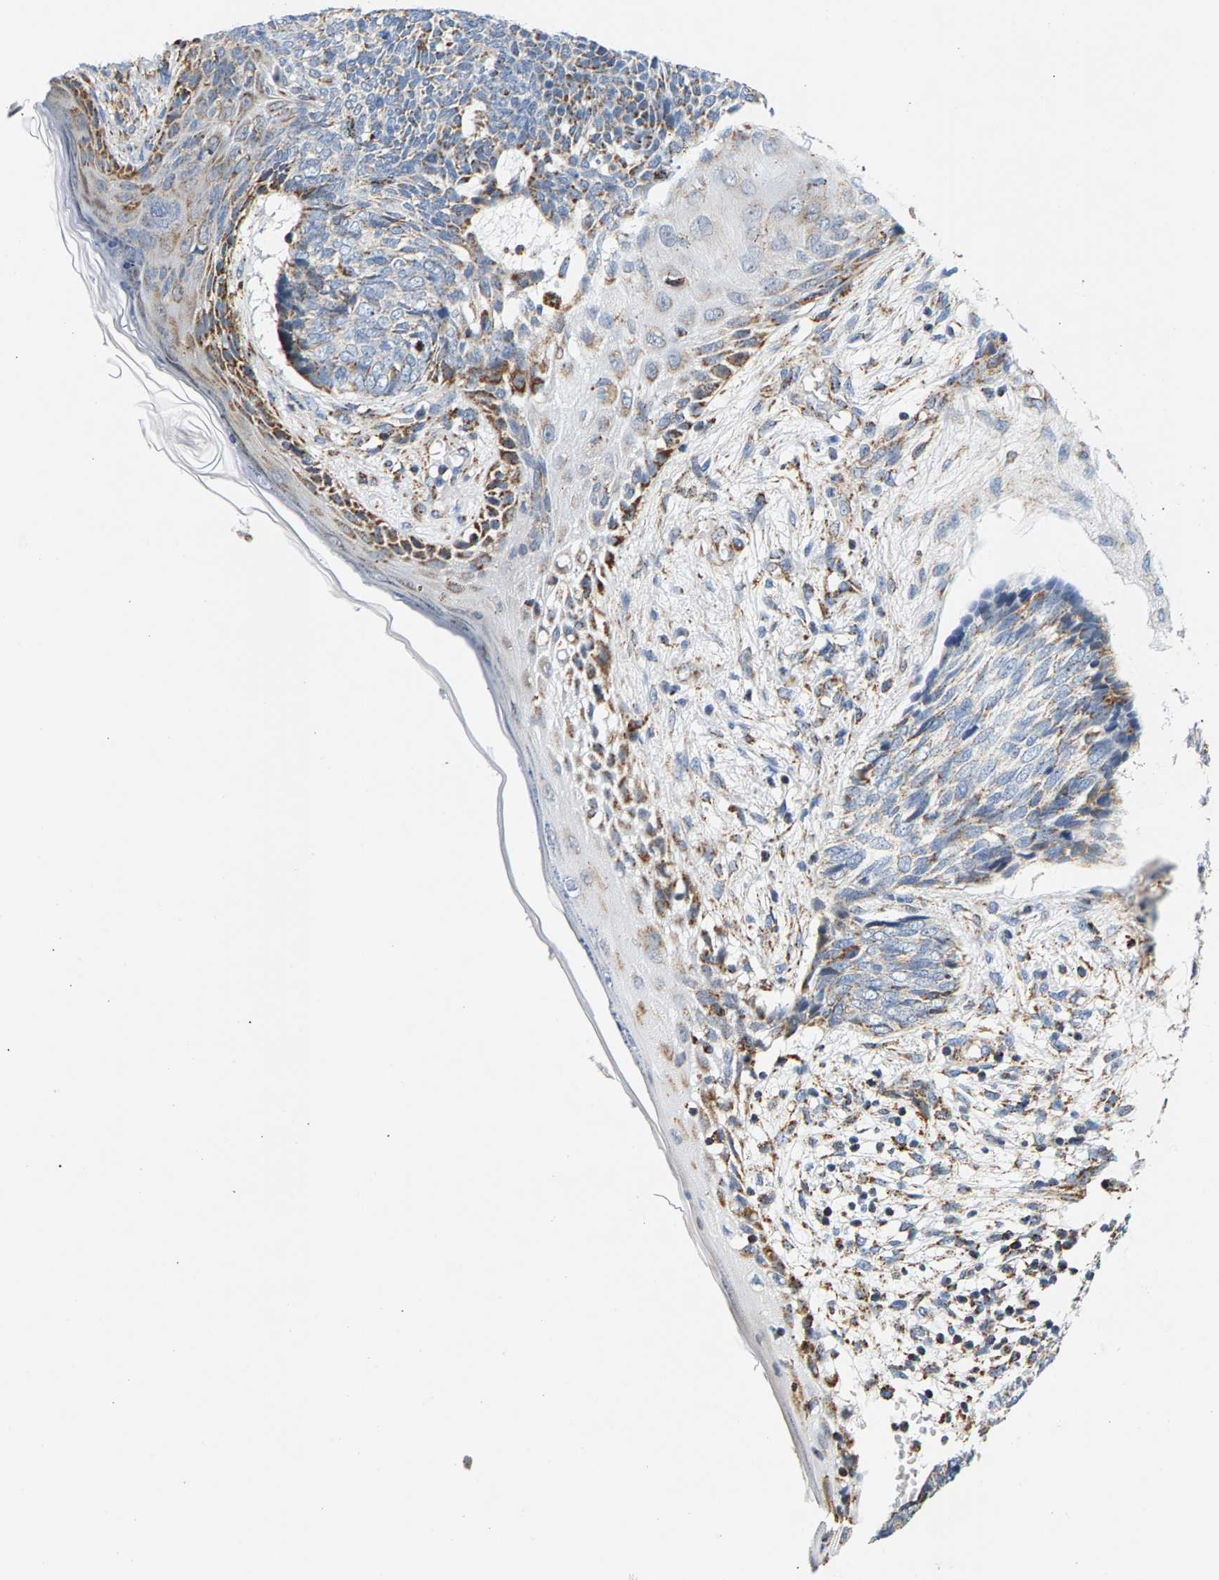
{"staining": {"intensity": "moderate", "quantity": "<25%", "location": "cytoplasmic/membranous"}, "tissue": "skin cancer", "cell_type": "Tumor cells", "image_type": "cancer", "snomed": [{"axis": "morphology", "description": "Basal cell carcinoma"}, {"axis": "topography", "description": "Skin"}], "caption": "IHC image of skin cancer stained for a protein (brown), which demonstrates low levels of moderate cytoplasmic/membranous expression in approximately <25% of tumor cells.", "gene": "PDE1A", "patient": {"sex": "female", "age": 84}}